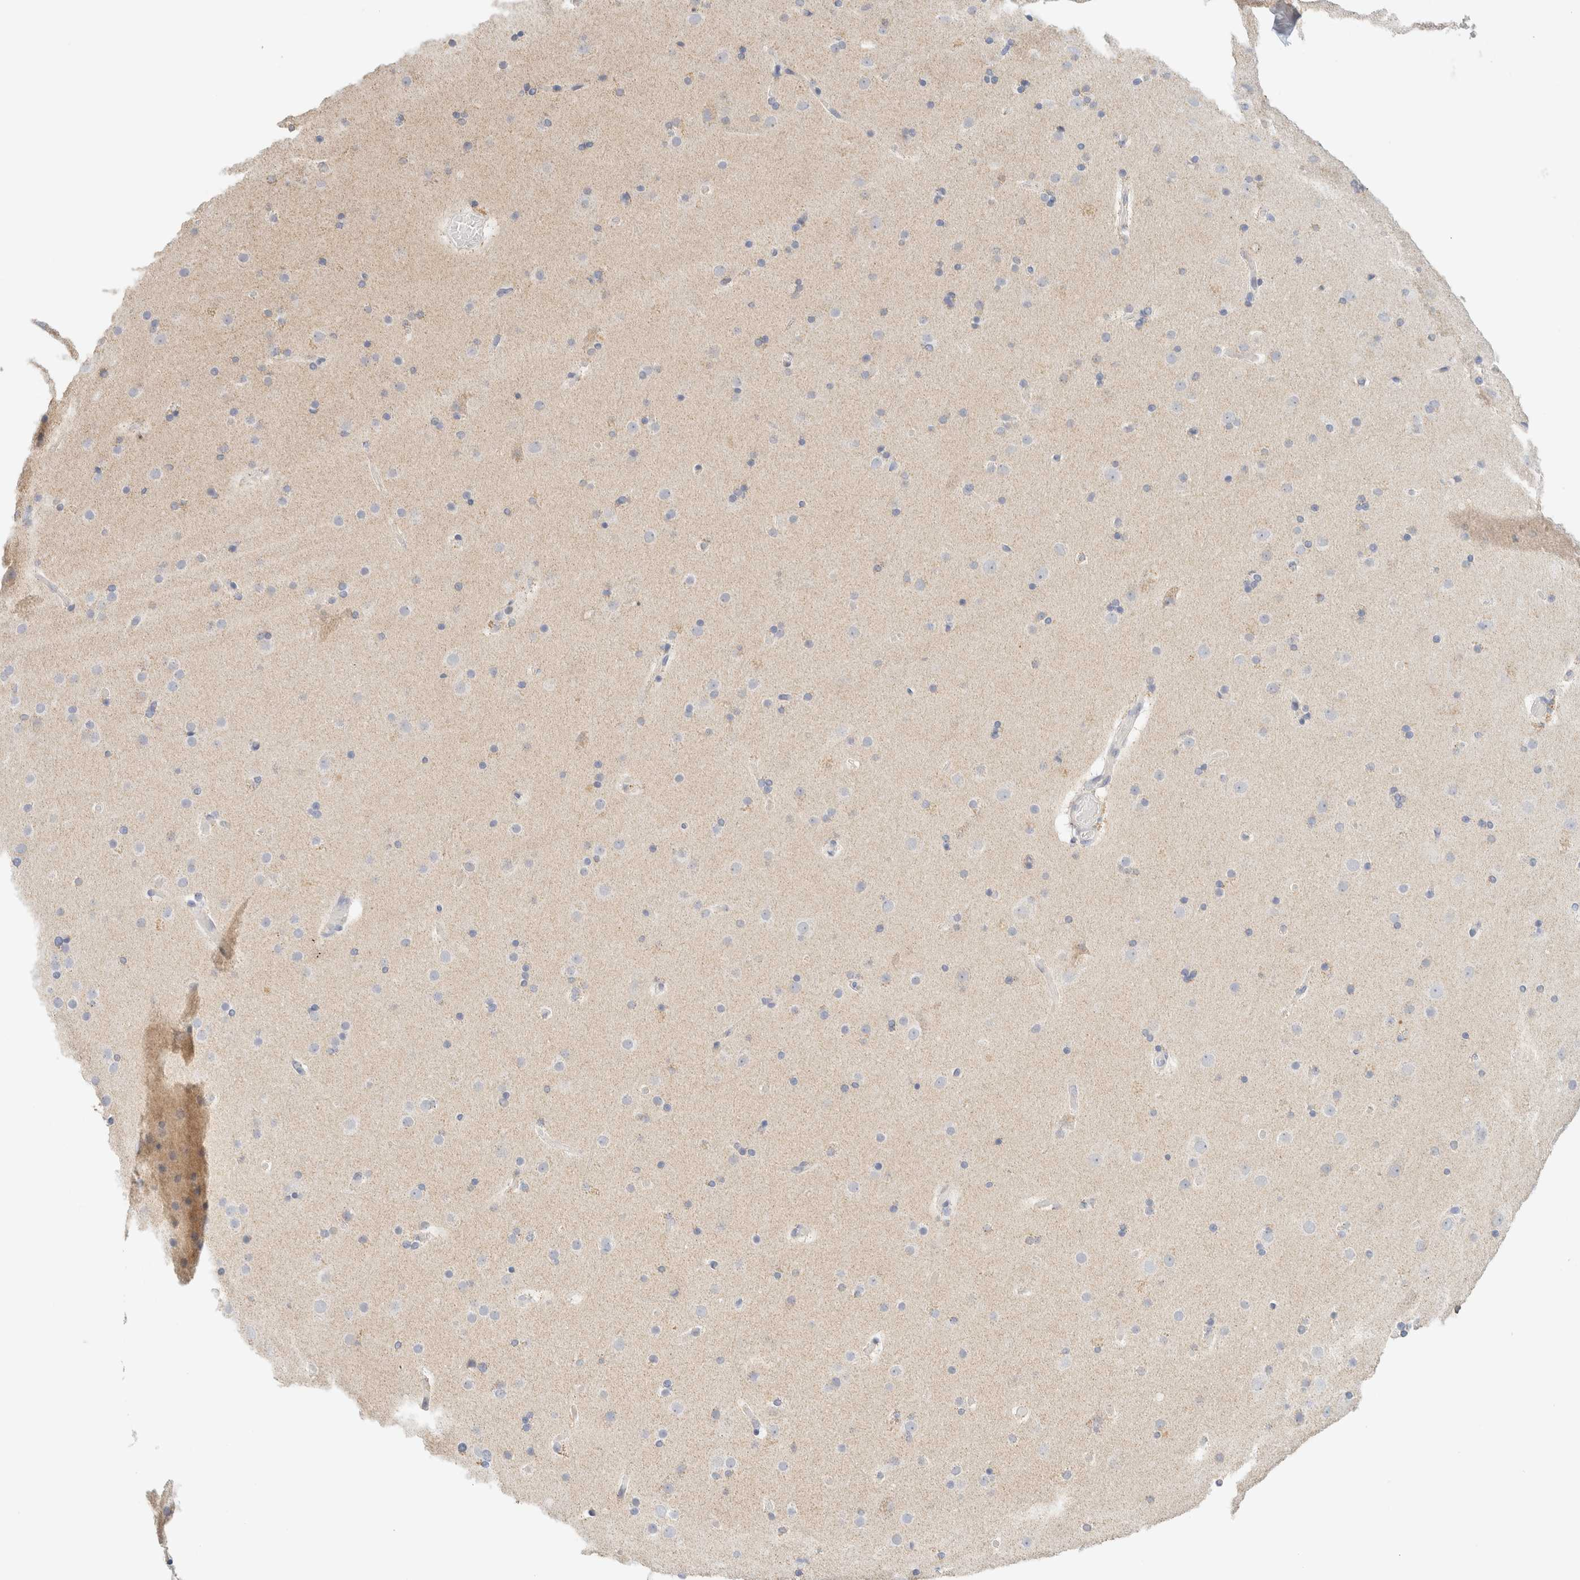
{"staining": {"intensity": "negative", "quantity": "none", "location": "none"}, "tissue": "cerebral cortex", "cell_type": "Endothelial cells", "image_type": "normal", "snomed": [{"axis": "morphology", "description": "Normal tissue, NOS"}, {"axis": "topography", "description": "Cerebral cortex"}], "caption": "The image exhibits no staining of endothelial cells in normal cerebral cortex. (DAB (3,3'-diaminobenzidine) immunohistochemistry, high magnification).", "gene": "HDHD3", "patient": {"sex": "male", "age": 57}}